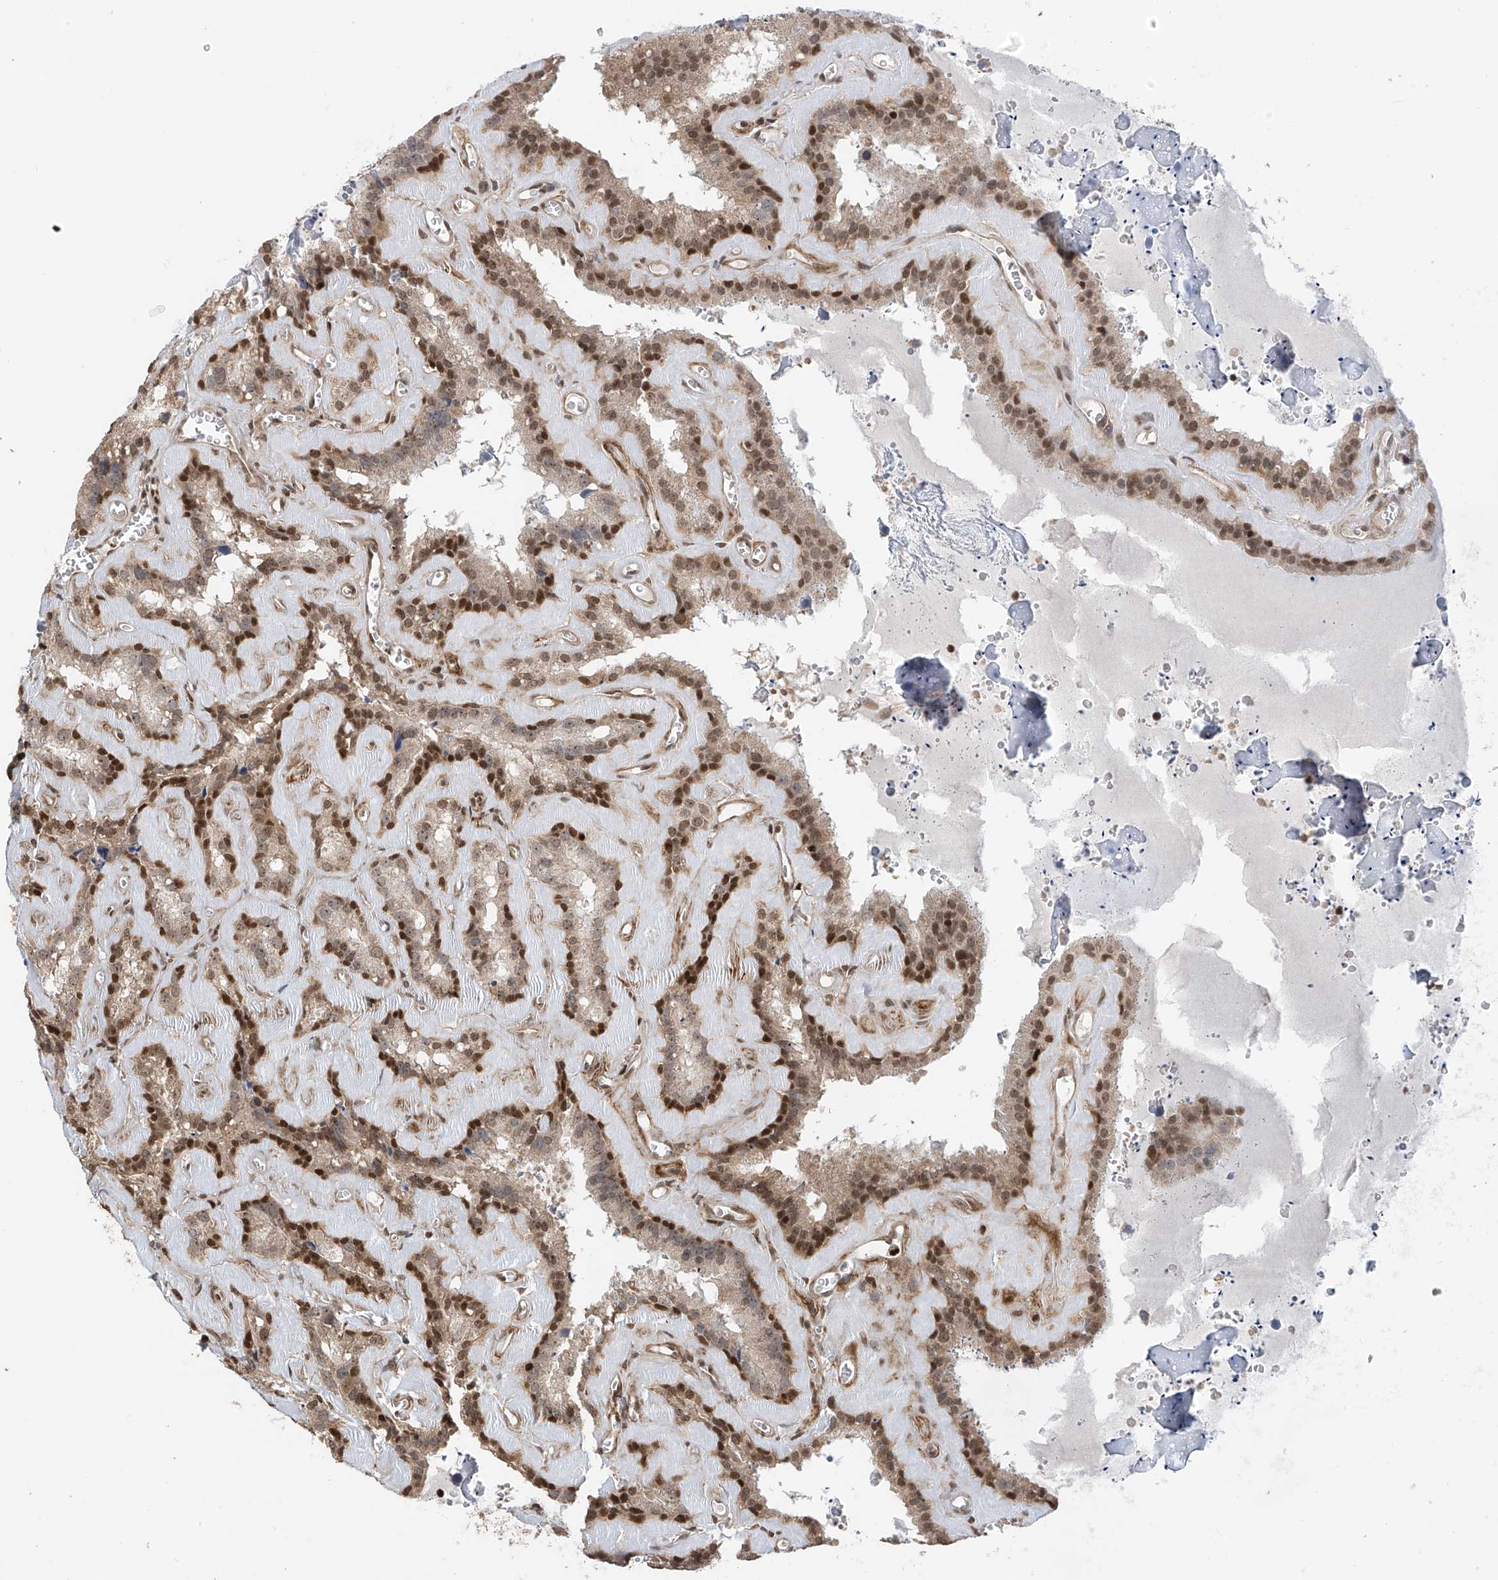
{"staining": {"intensity": "strong", "quantity": "25%-75%", "location": "nuclear"}, "tissue": "seminal vesicle", "cell_type": "Glandular cells", "image_type": "normal", "snomed": [{"axis": "morphology", "description": "Normal tissue, NOS"}, {"axis": "topography", "description": "Prostate"}, {"axis": "topography", "description": "Seminal veicle"}], "caption": "The micrograph demonstrates immunohistochemical staining of unremarkable seminal vesicle. There is strong nuclear staining is identified in about 25%-75% of glandular cells. (Brightfield microscopy of DAB IHC at high magnification).", "gene": "DNAJC9", "patient": {"sex": "male", "age": 59}}